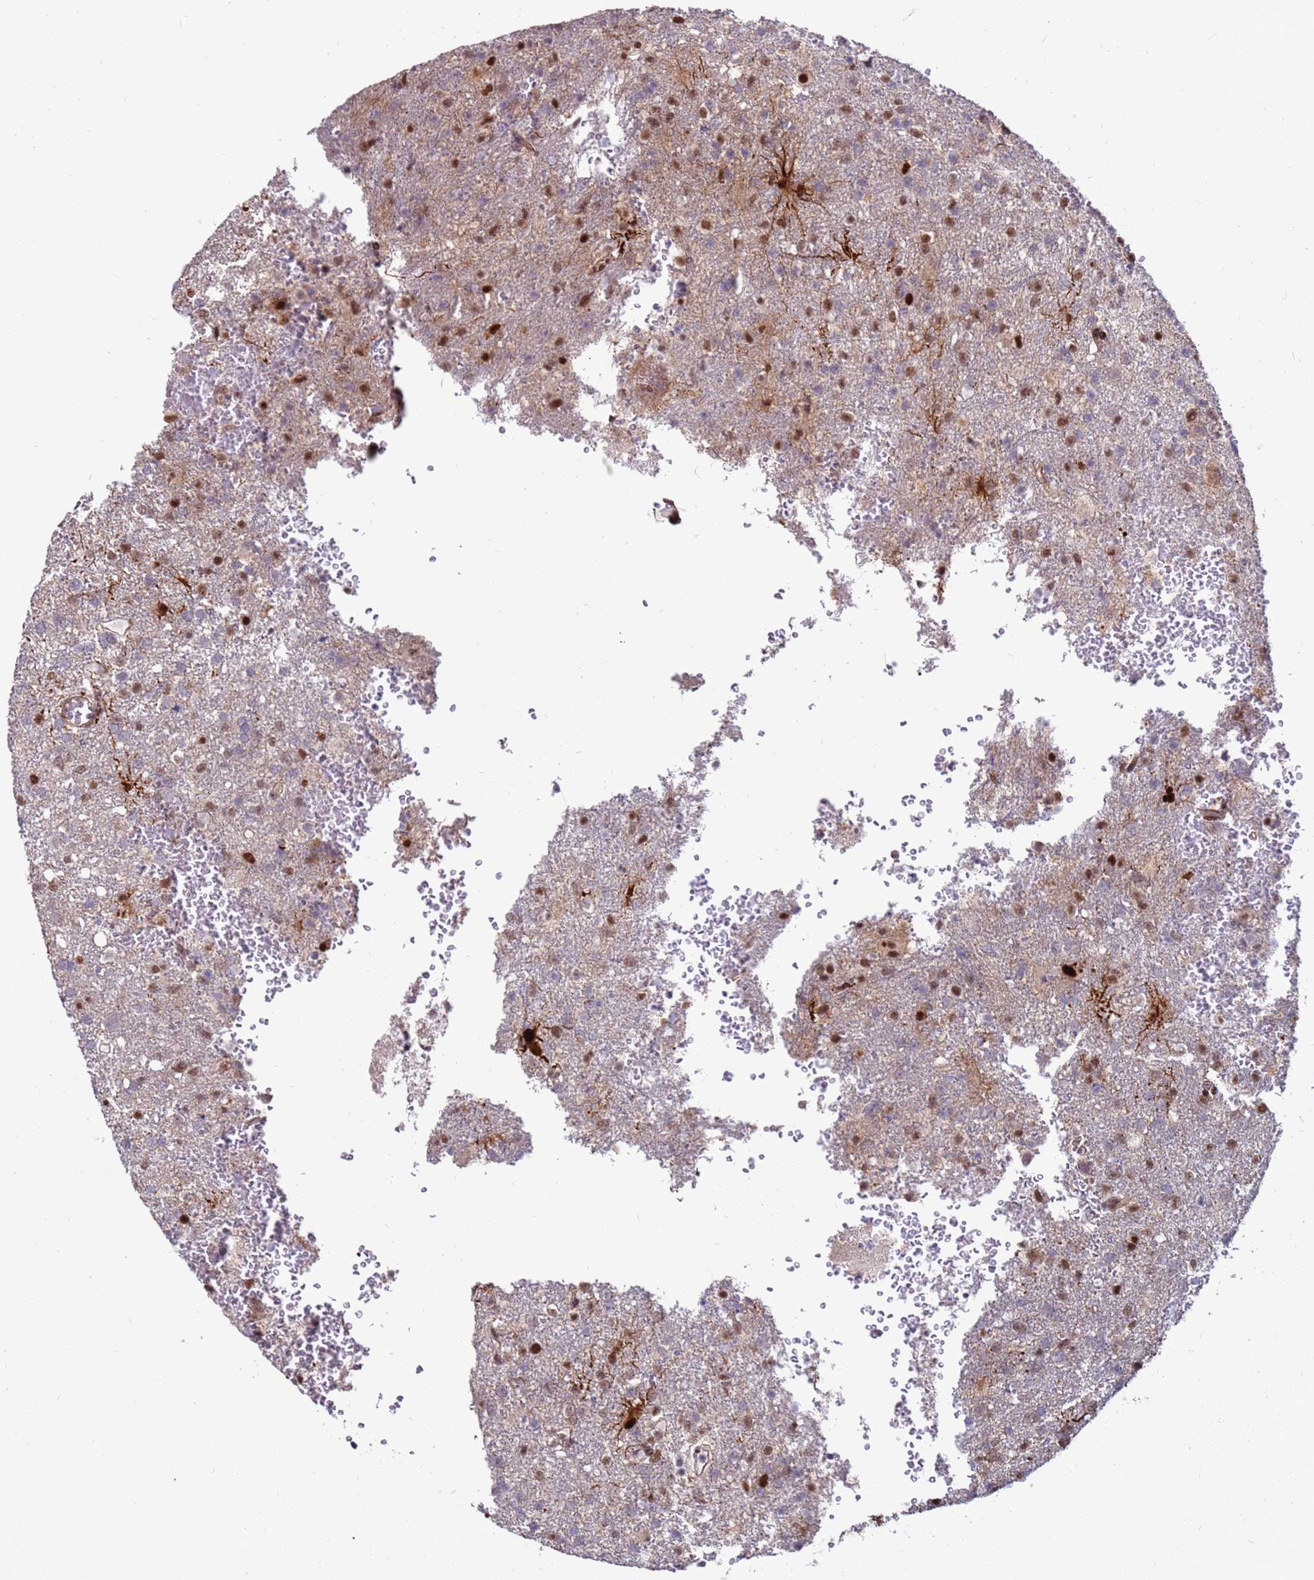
{"staining": {"intensity": "moderate", "quantity": "25%-75%", "location": "nuclear"}, "tissue": "glioma", "cell_type": "Tumor cells", "image_type": "cancer", "snomed": [{"axis": "morphology", "description": "Glioma, malignant, High grade"}, {"axis": "topography", "description": "Brain"}], "caption": "Malignant glioma (high-grade) was stained to show a protein in brown. There is medium levels of moderate nuclear expression in approximately 25%-75% of tumor cells.", "gene": "KPNA4", "patient": {"sex": "female", "age": 74}}